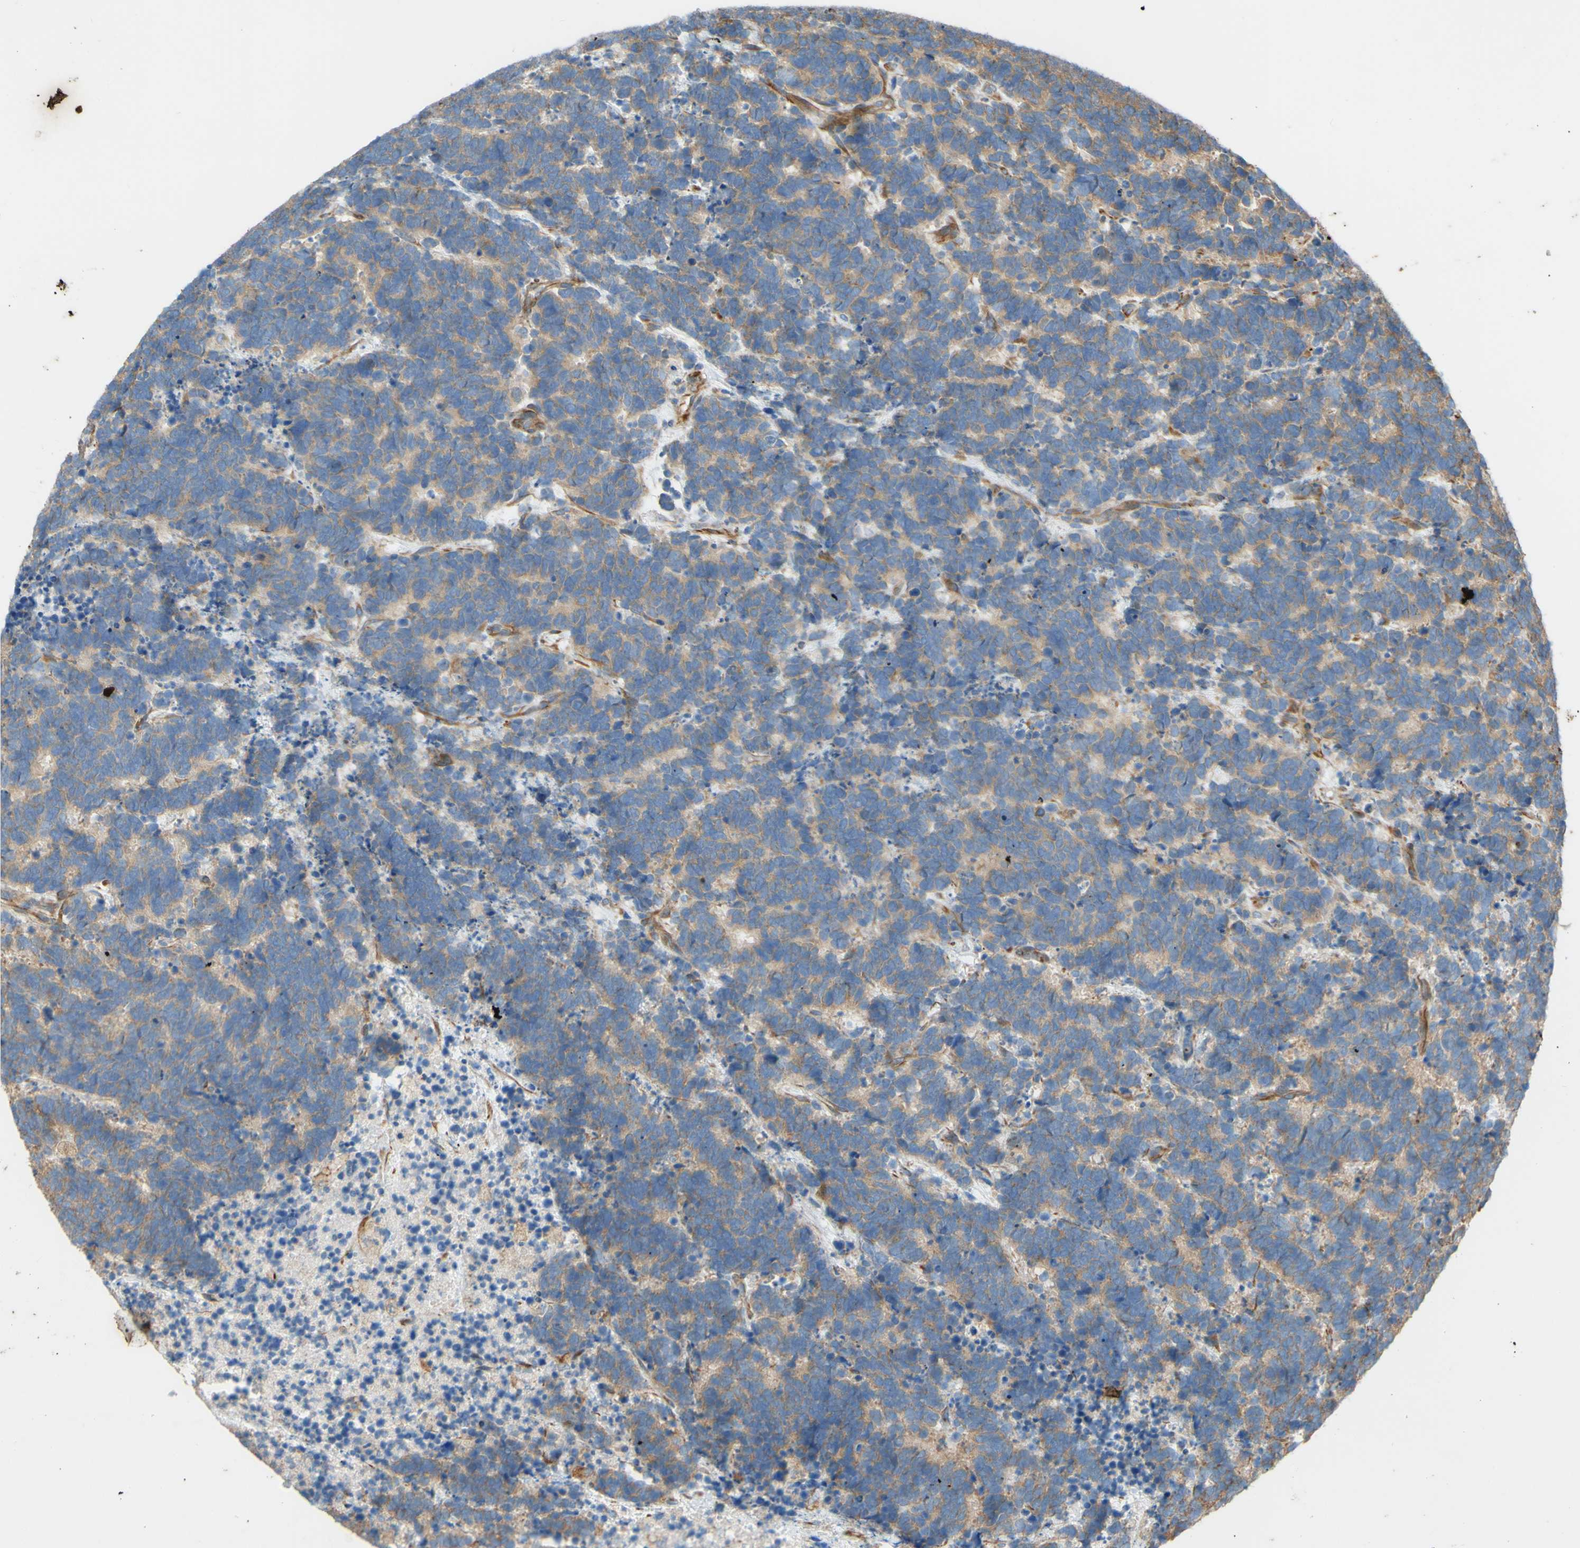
{"staining": {"intensity": "moderate", "quantity": ">75%", "location": "cytoplasmic/membranous"}, "tissue": "carcinoid", "cell_type": "Tumor cells", "image_type": "cancer", "snomed": [{"axis": "morphology", "description": "Carcinoma, NOS"}, {"axis": "morphology", "description": "Carcinoid, malignant, NOS"}, {"axis": "topography", "description": "Urinary bladder"}], "caption": "A high-resolution photomicrograph shows immunohistochemistry (IHC) staining of carcinoma, which displays moderate cytoplasmic/membranous expression in about >75% of tumor cells. (Brightfield microscopy of DAB IHC at high magnification).", "gene": "C1orf43", "patient": {"sex": "male", "age": 57}}